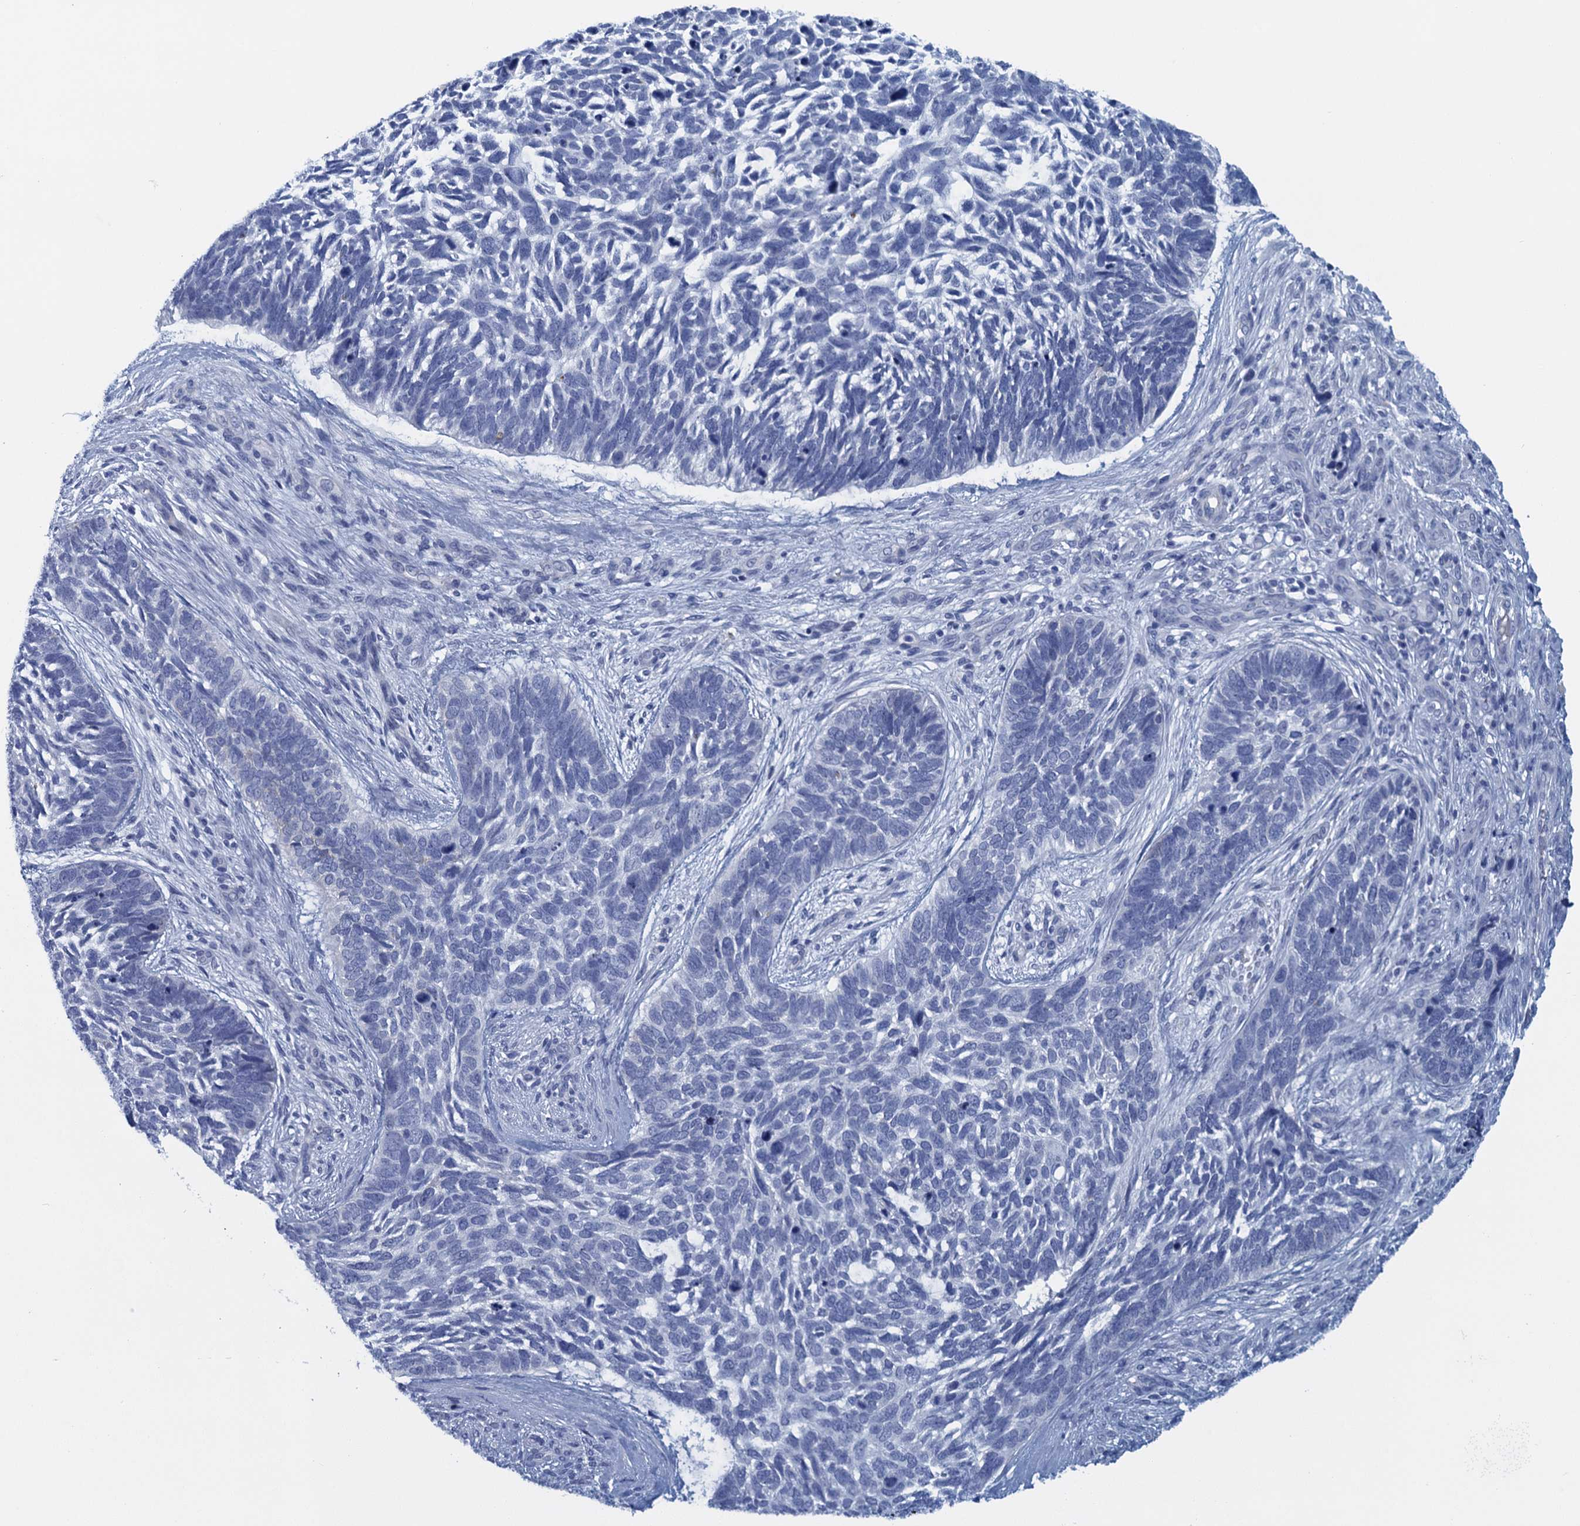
{"staining": {"intensity": "negative", "quantity": "none", "location": "none"}, "tissue": "skin cancer", "cell_type": "Tumor cells", "image_type": "cancer", "snomed": [{"axis": "morphology", "description": "Basal cell carcinoma"}, {"axis": "topography", "description": "Skin"}], "caption": "This is a micrograph of IHC staining of basal cell carcinoma (skin), which shows no staining in tumor cells. Nuclei are stained in blue.", "gene": "SCEL", "patient": {"sex": "male", "age": 88}}